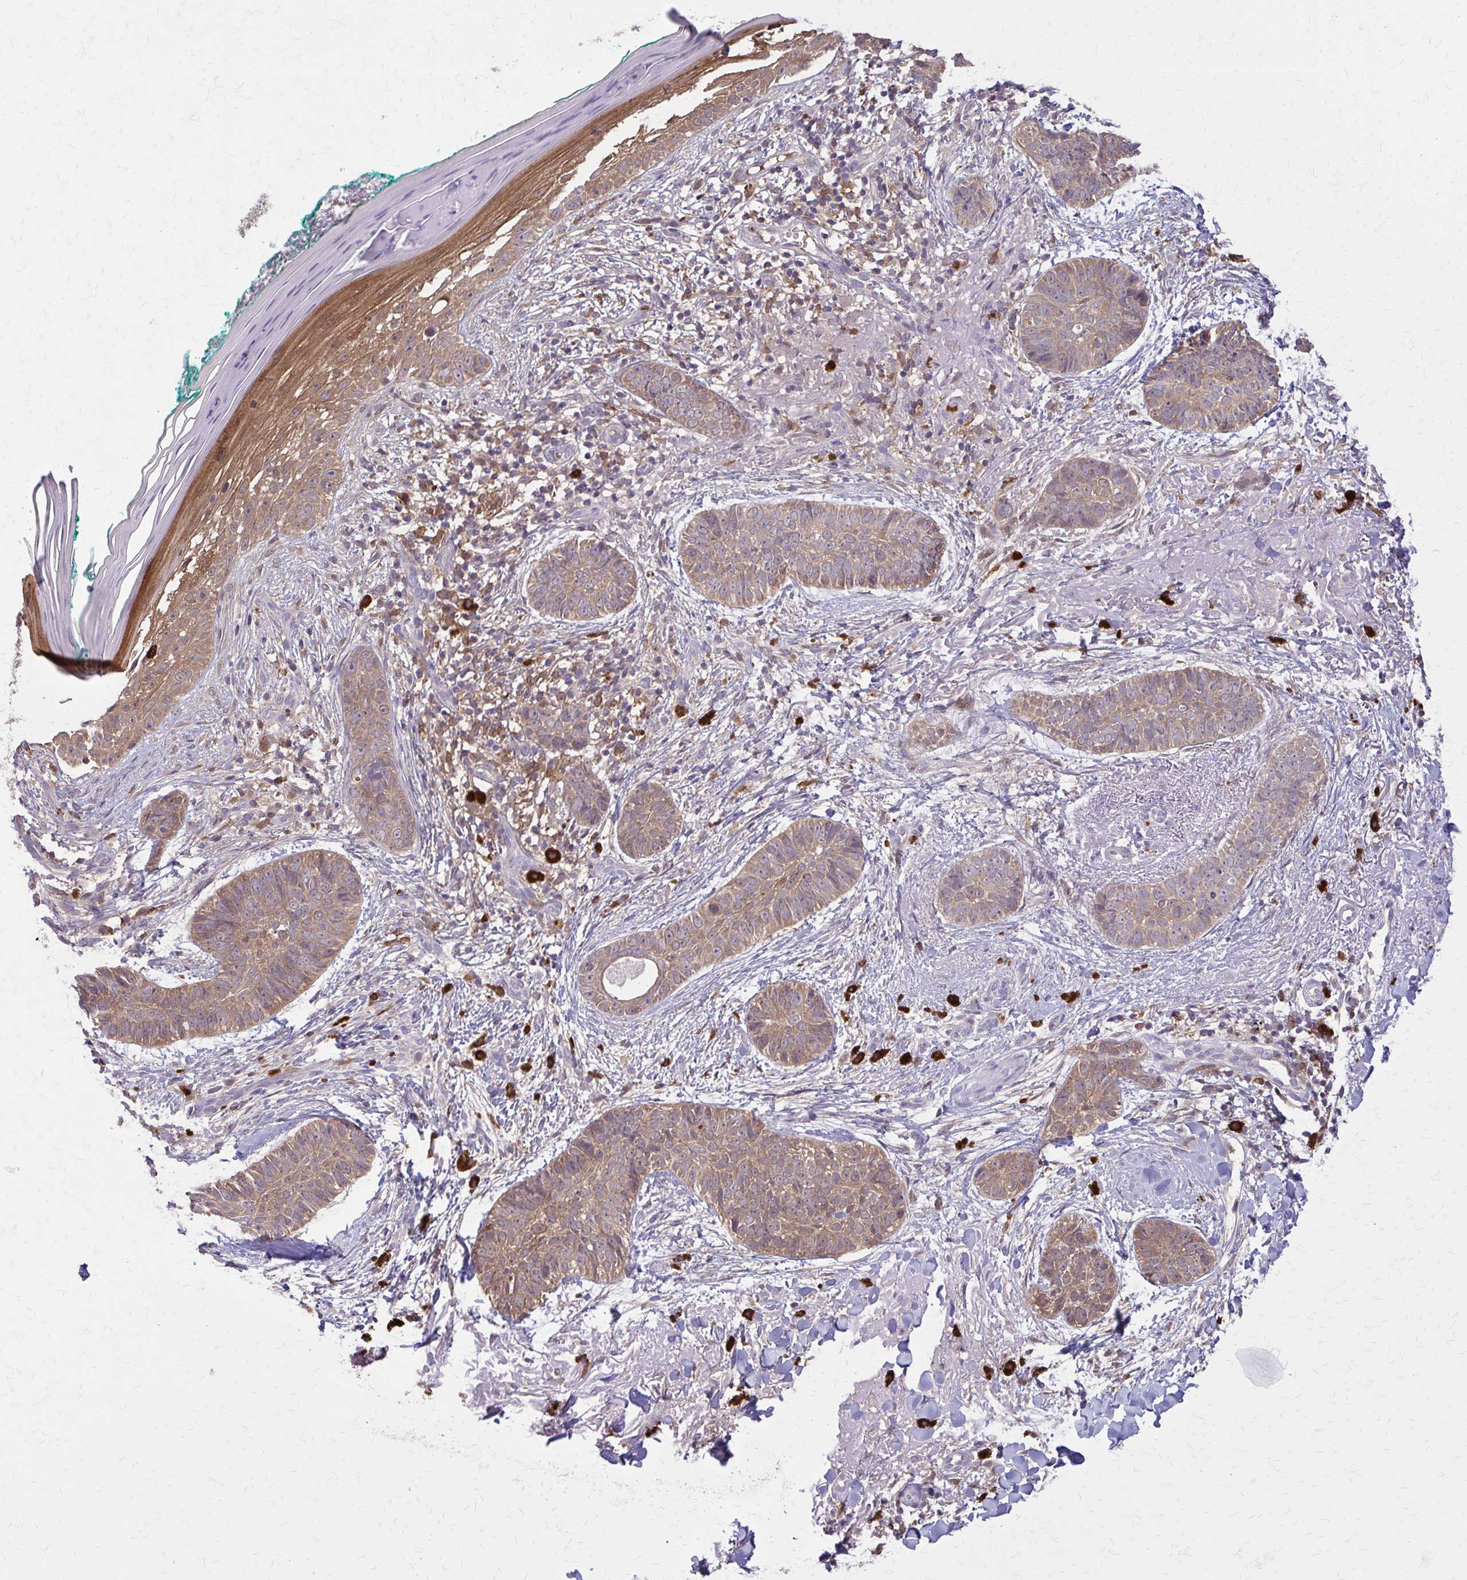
{"staining": {"intensity": "moderate", "quantity": "25%-75%", "location": "cytoplasmic/membranous"}, "tissue": "skin cancer", "cell_type": "Tumor cells", "image_type": "cancer", "snomed": [{"axis": "morphology", "description": "Basal cell carcinoma"}, {"axis": "topography", "description": "Skin"}, {"axis": "topography", "description": "Skin of face"}, {"axis": "topography", "description": "Skin of nose"}], "caption": "A brown stain highlights moderate cytoplasmic/membranous positivity of a protein in basal cell carcinoma (skin) tumor cells.", "gene": "NRBF2", "patient": {"sex": "female", "age": 86}}